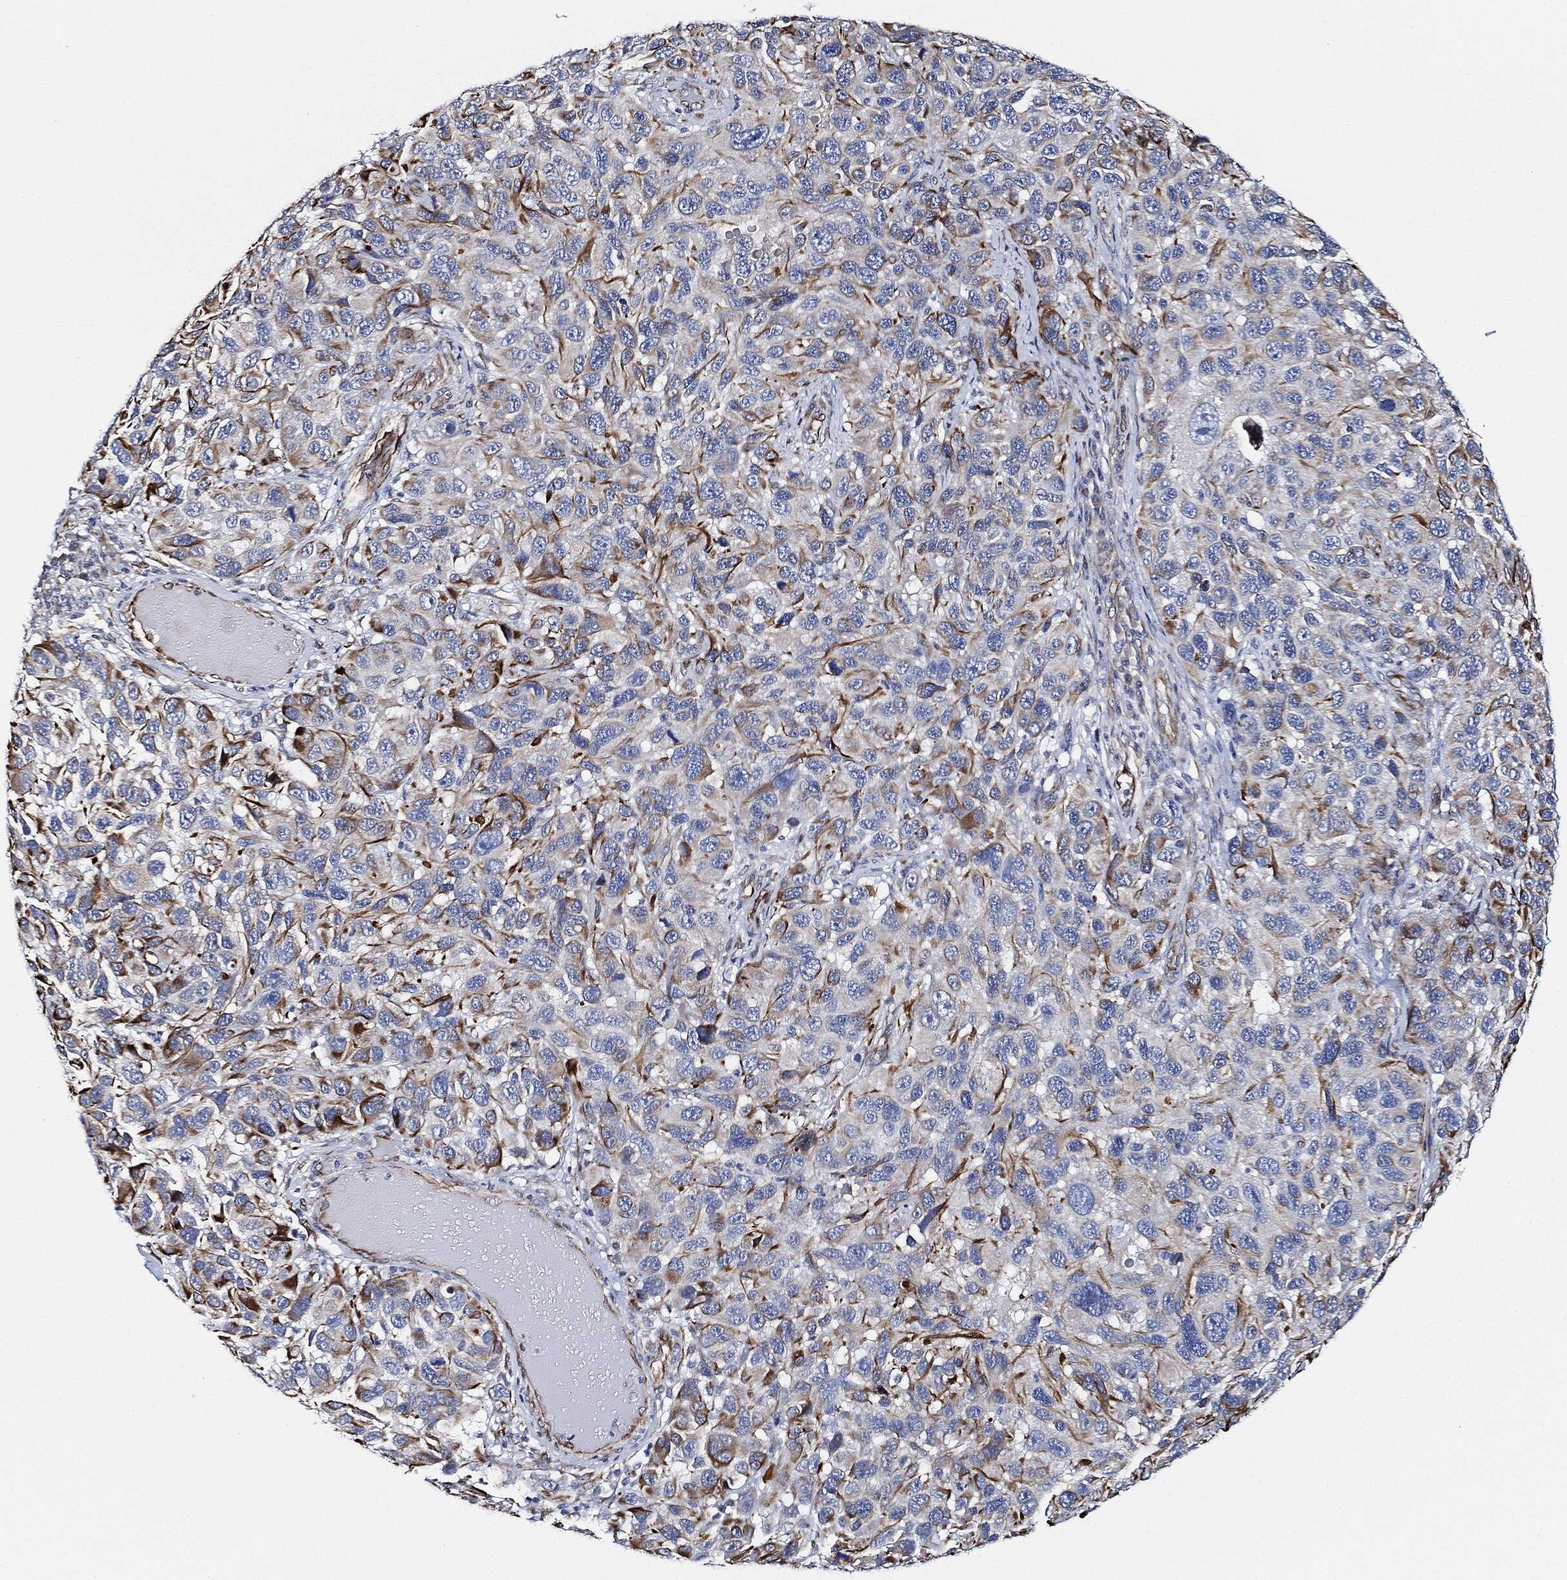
{"staining": {"intensity": "moderate", "quantity": "25%-75%", "location": "cytoplasmic/membranous"}, "tissue": "melanoma", "cell_type": "Tumor cells", "image_type": "cancer", "snomed": [{"axis": "morphology", "description": "Malignant melanoma, NOS"}, {"axis": "topography", "description": "Skin"}], "caption": "Melanoma stained for a protein shows moderate cytoplasmic/membranous positivity in tumor cells.", "gene": "THSD1", "patient": {"sex": "male", "age": 53}}